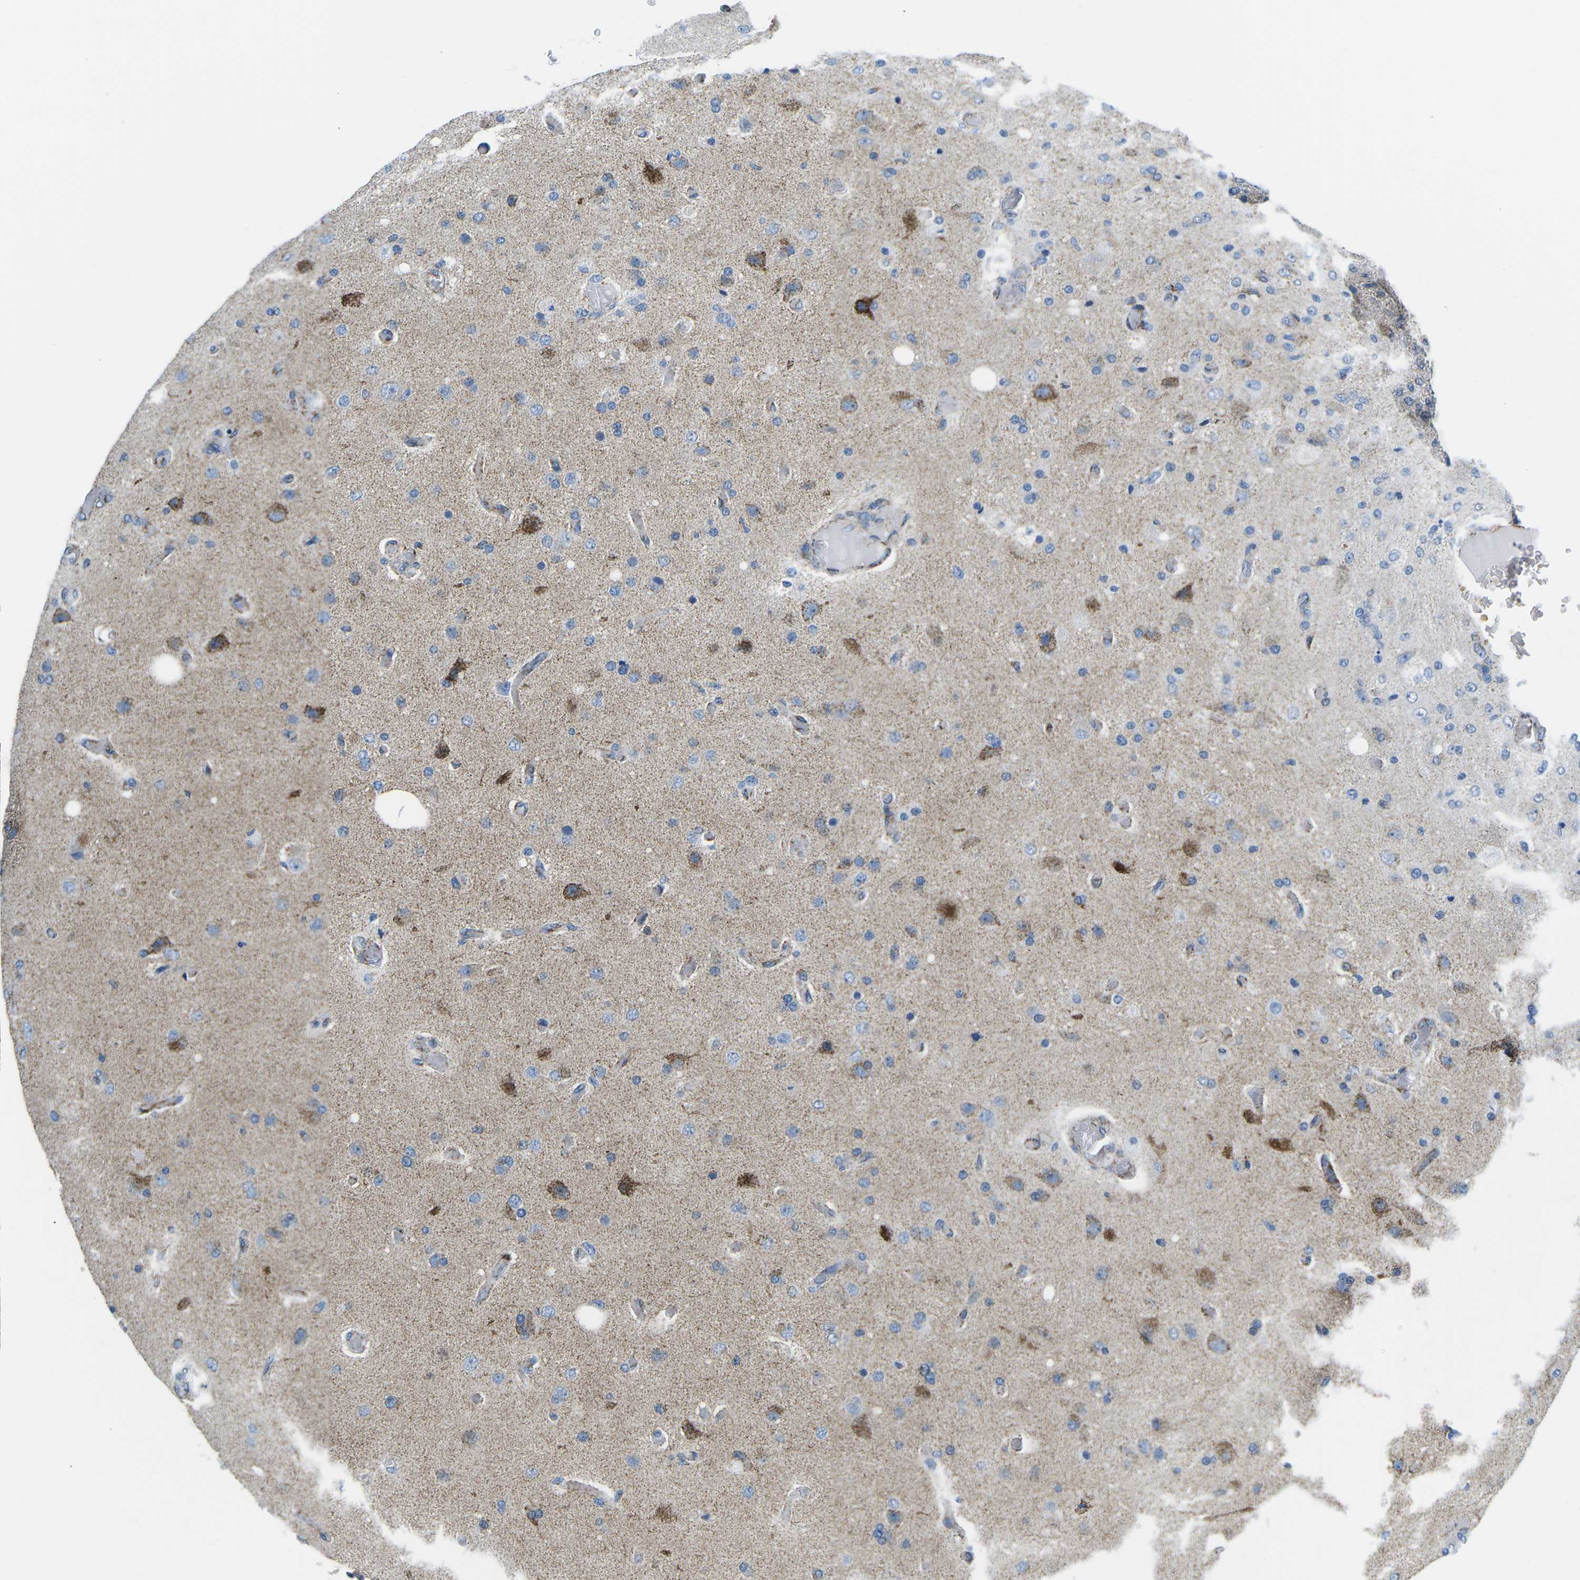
{"staining": {"intensity": "weak", "quantity": "<25%", "location": "cytoplasmic/membranous"}, "tissue": "glioma", "cell_type": "Tumor cells", "image_type": "cancer", "snomed": [{"axis": "morphology", "description": "Normal tissue, NOS"}, {"axis": "morphology", "description": "Glioma, malignant, High grade"}, {"axis": "topography", "description": "Cerebral cortex"}], "caption": "Tumor cells show no significant staining in glioma.", "gene": "COX6C", "patient": {"sex": "male", "age": 77}}